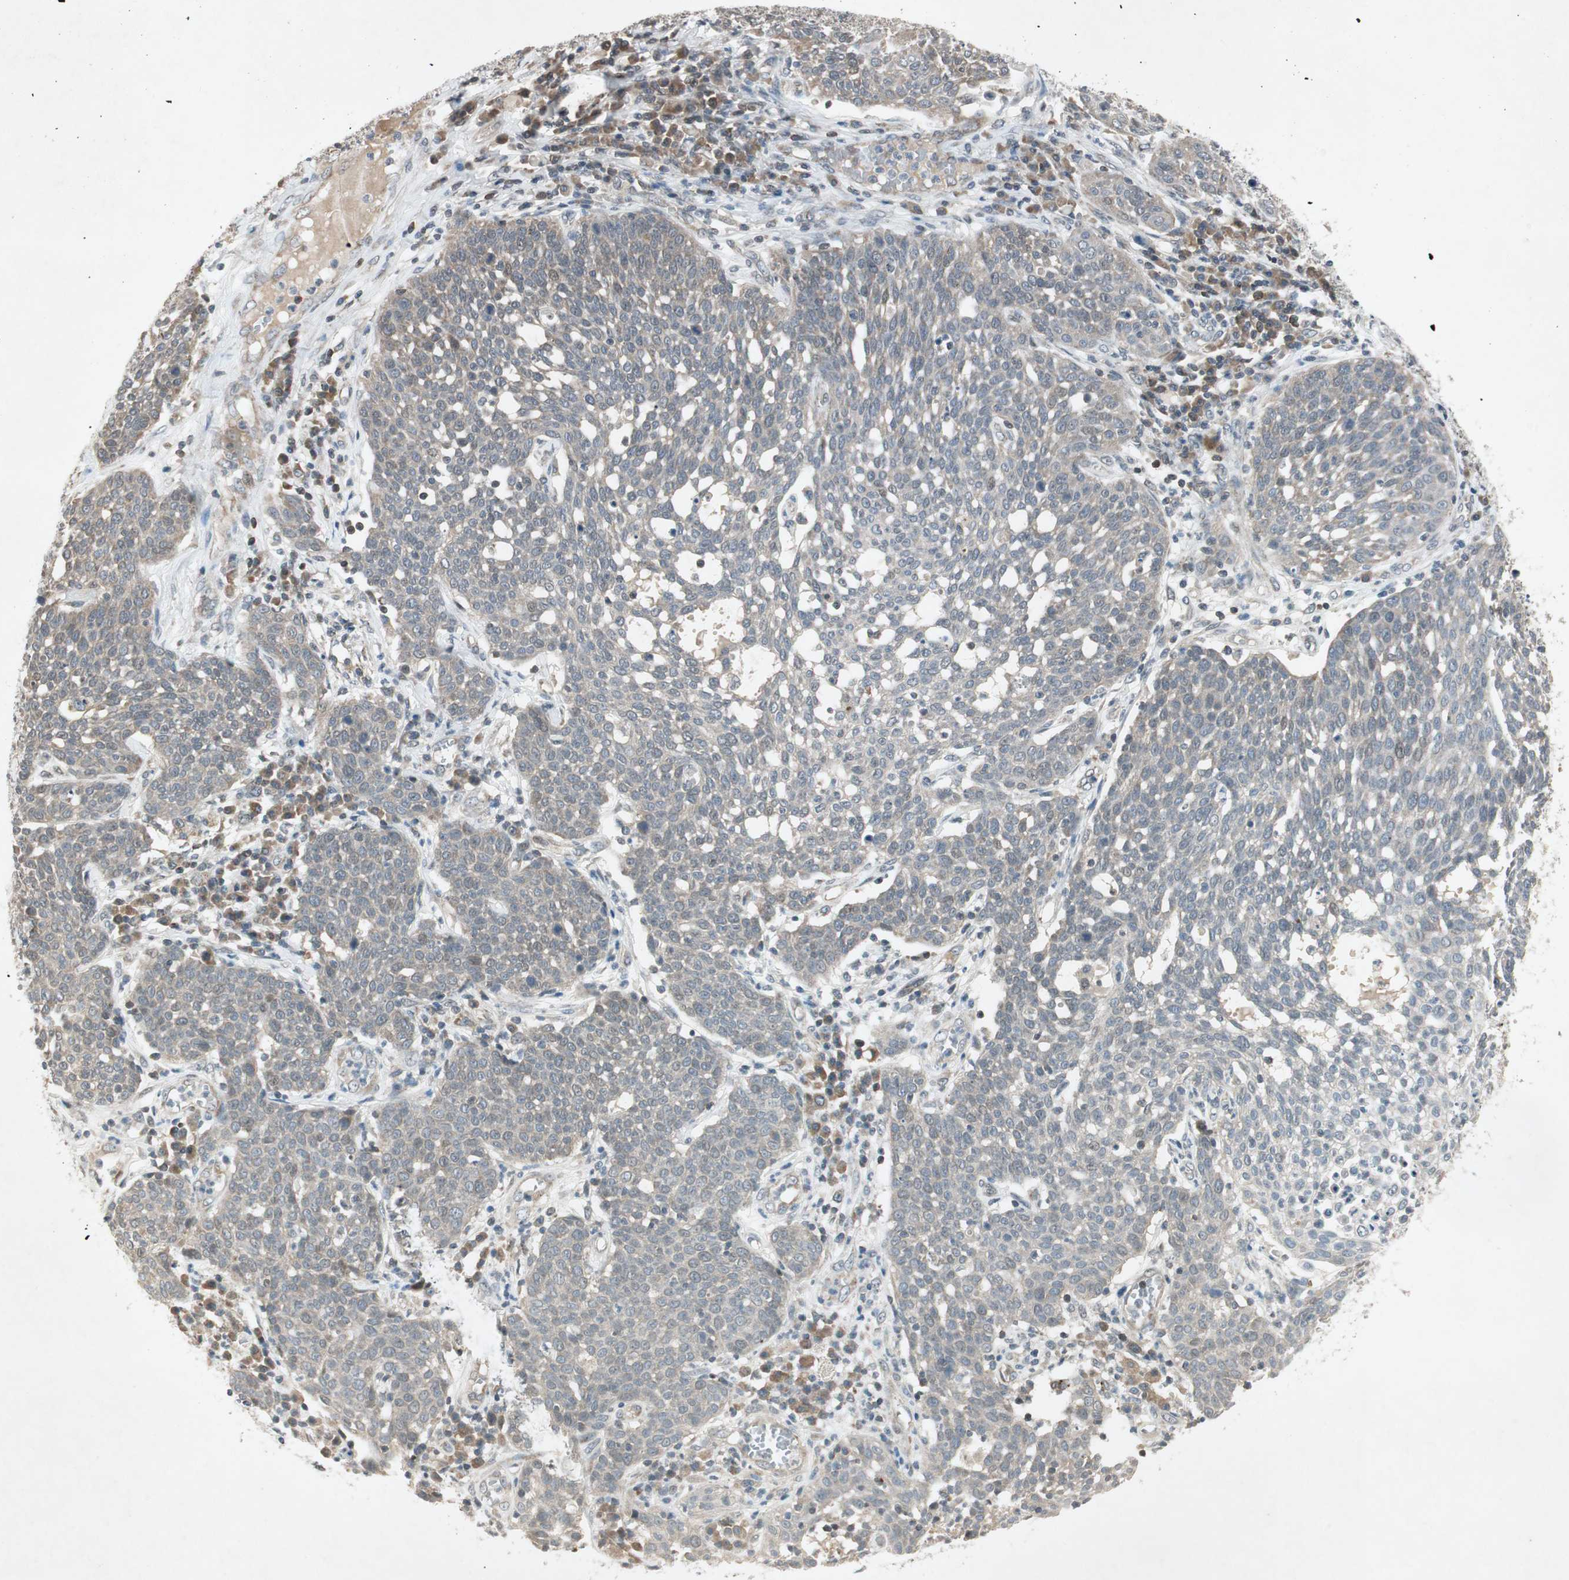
{"staining": {"intensity": "weak", "quantity": "25%-75%", "location": "cytoplasmic/membranous"}, "tissue": "cervical cancer", "cell_type": "Tumor cells", "image_type": "cancer", "snomed": [{"axis": "morphology", "description": "Squamous cell carcinoma, NOS"}, {"axis": "topography", "description": "Cervix"}], "caption": "Tumor cells exhibit low levels of weak cytoplasmic/membranous positivity in about 25%-75% of cells in human squamous cell carcinoma (cervical).", "gene": "USP2", "patient": {"sex": "female", "age": 34}}